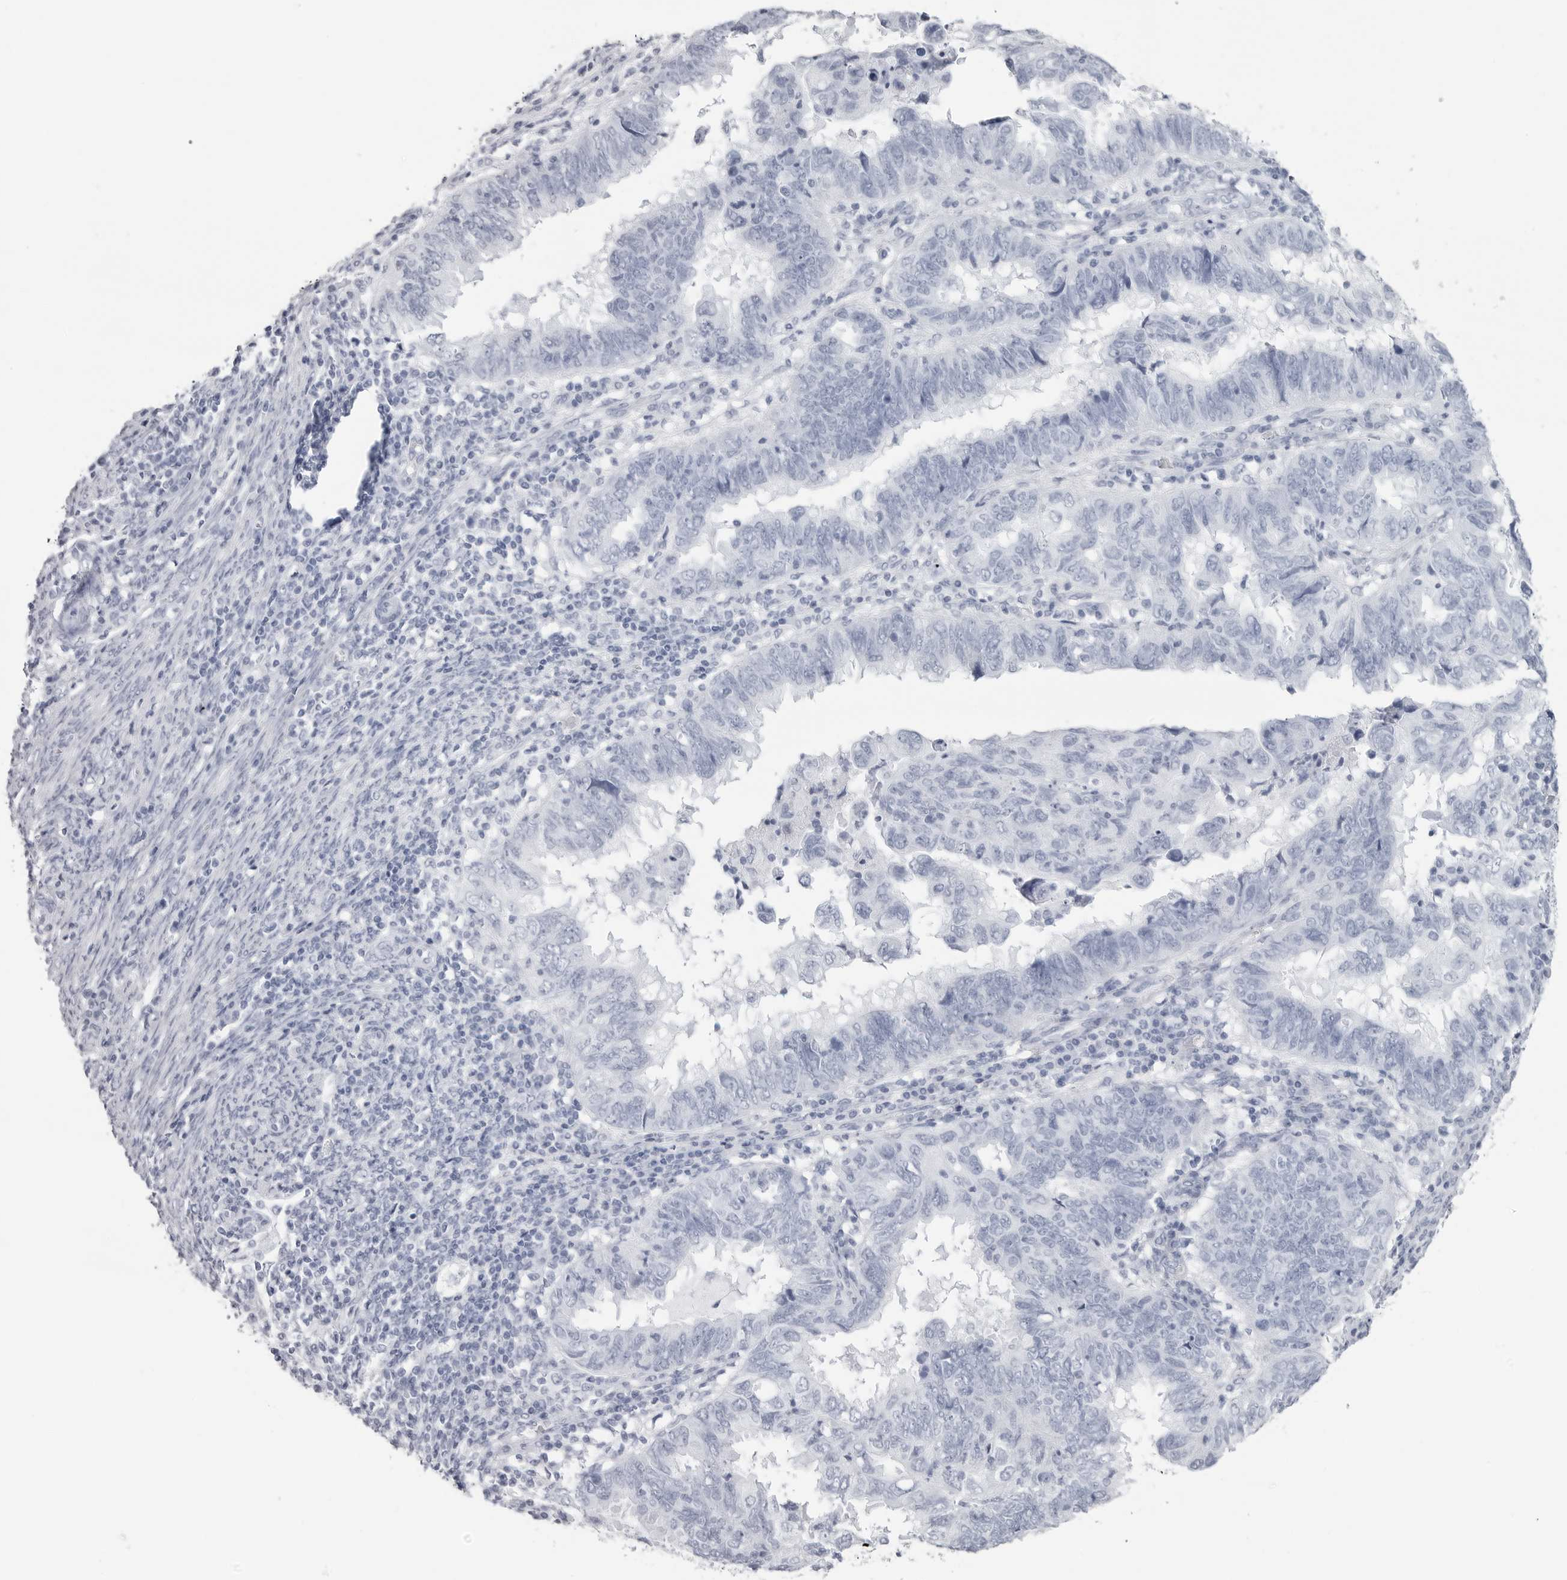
{"staining": {"intensity": "negative", "quantity": "none", "location": "none"}, "tissue": "endometrial cancer", "cell_type": "Tumor cells", "image_type": "cancer", "snomed": [{"axis": "morphology", "description": "Adenocarcinoma, NOS"}, {"axis": "topography", "description": "Uterus"}], "caption": "Immunohistochemistry (IHC) histopathology image of human endometrial cancer stained for a protein (brown), which displays no staining in tumor cells.", "gene": "CST2", "patient": {"sex": "female", "age": 77}}